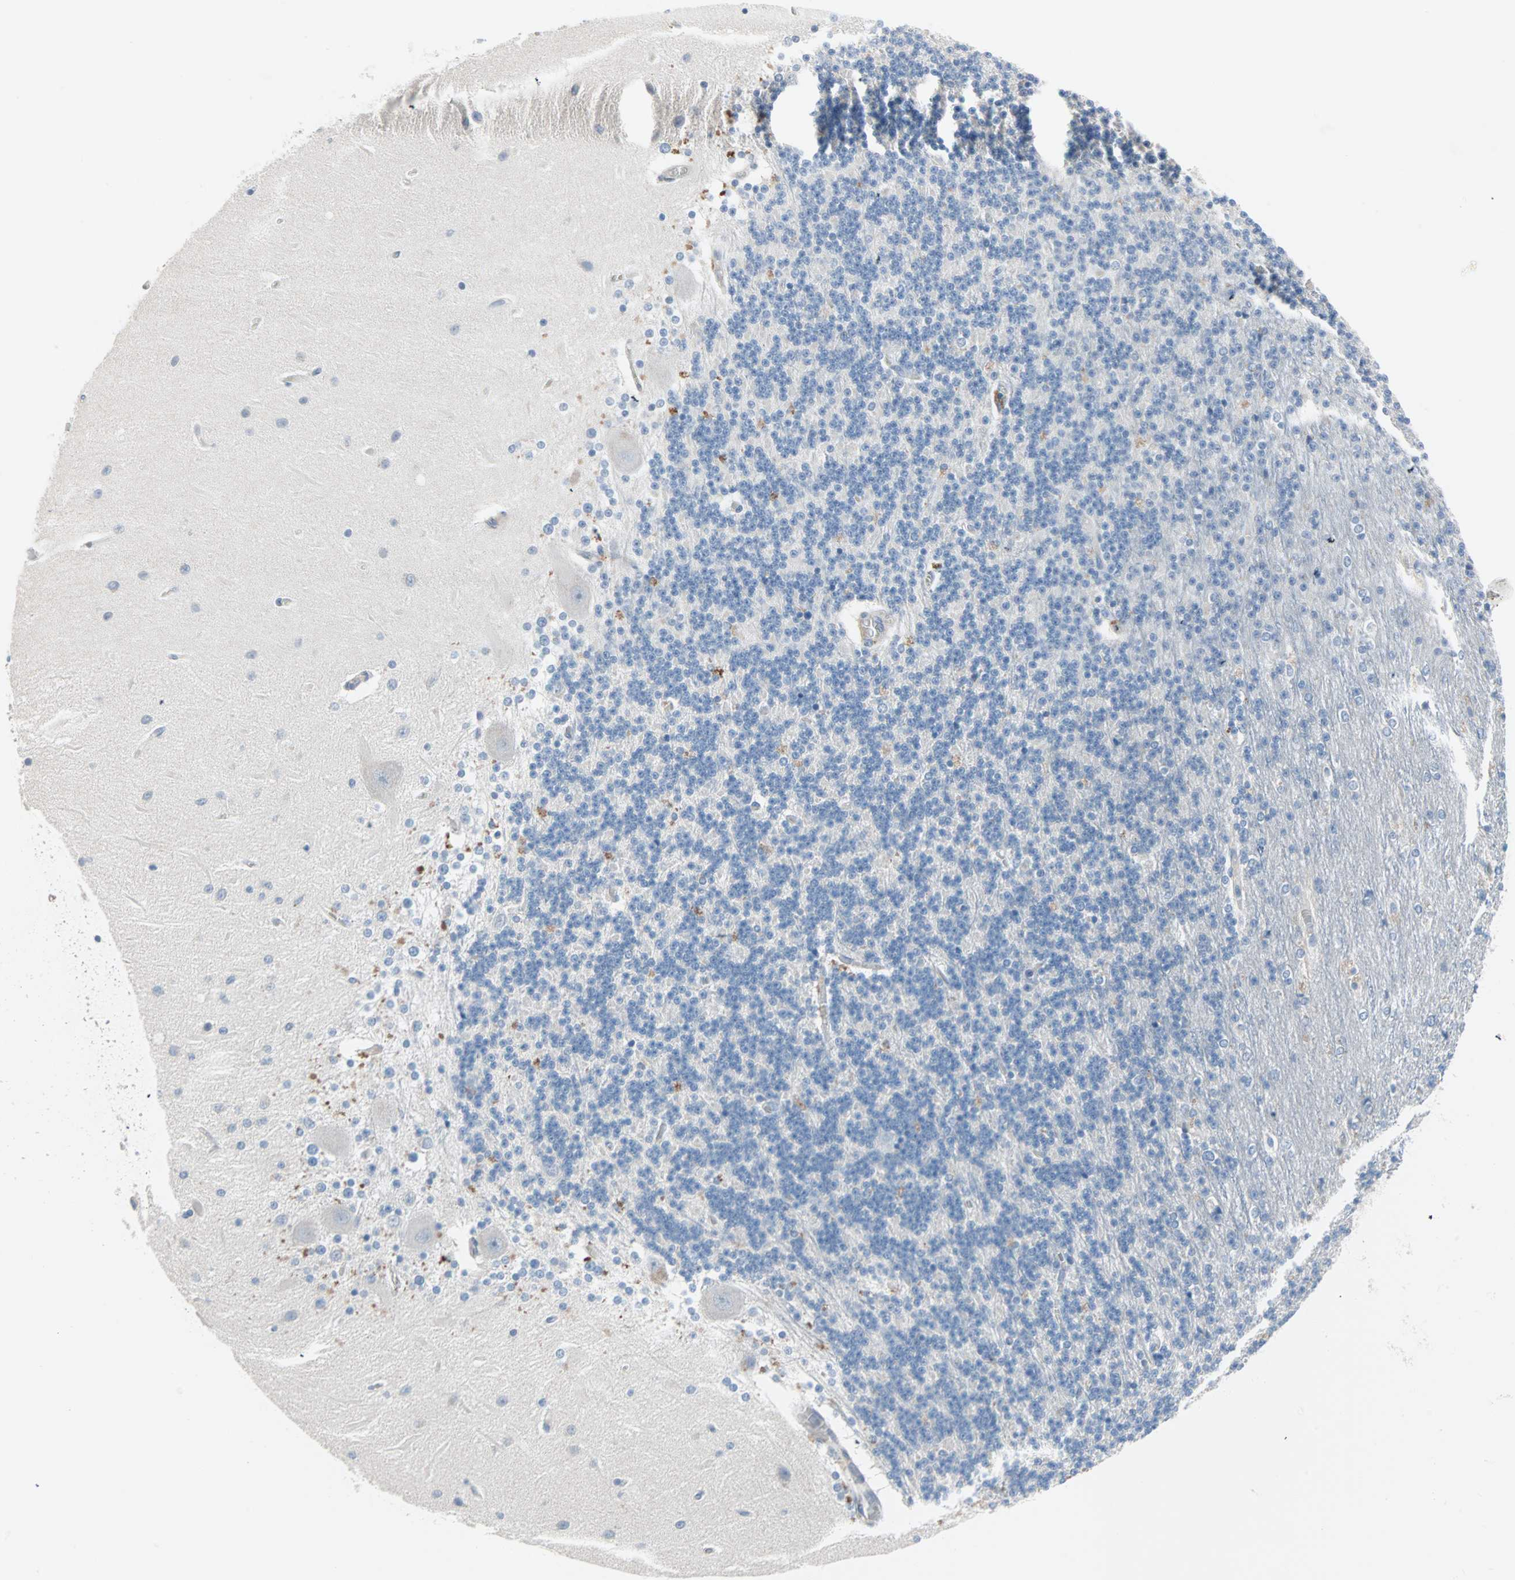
{"staining": {"intensity": "negative", "quantity": "none", "location": "none"}, "tissue": "cerebellum", "cell_type": "Cells in granular layer", "image_type": "normal", "snomed": [{"axis": "morphology", "description": "Normal tissue, NOS"}, {"axis": "topography", "description": "Cerebellum"}], "caption": "High magnification brightfield microscopy of unremarkable cerebellum stained with DAB (brown) and counterstained with hematoxylin (blue): cells in granular layer show no significant staining. (DAB (3,3'-diaminobenzidine) immunohistochemistry (IHC) visualized using brightfield microscopy, high magnification).", "gene": "CAND2", "patient": {"sex": "female", "age": 54}}